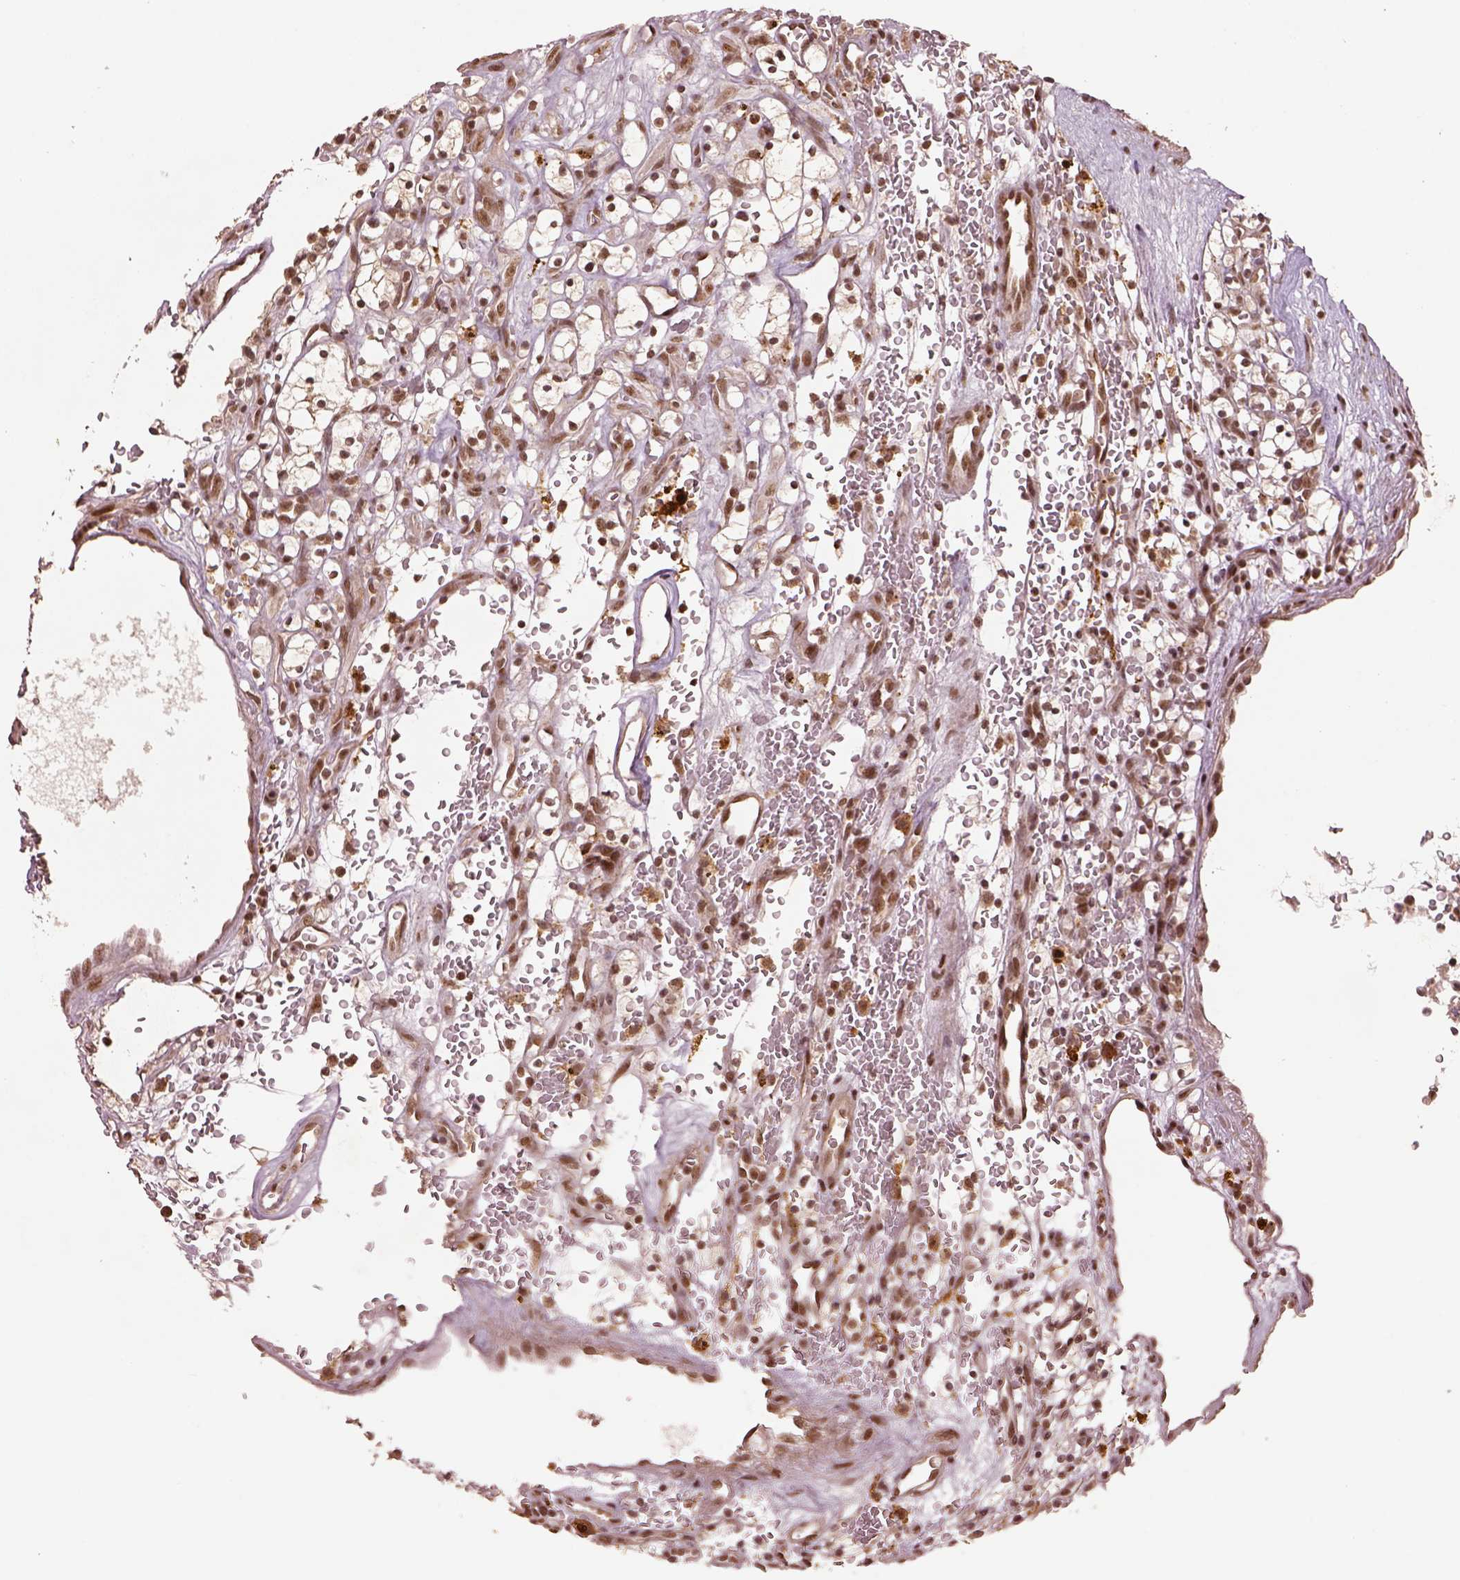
{"staining": {"intensity": "moderate", "quantity": ">75%", "location": "nuclear"}, "tissue": "renal cancer", "cell_type": "Tumor cells", "image_type": "cancer", "snomed": [{"axis": "morphology", "description": "Adenocarcinoma, NOS"}, {"axis": "topography", "description": "Kidney"}], "caption": "Immunohistochemistry (IHC) image of renal cancer stained for a protein (brown), which demonstrates medium levels of moderate nuclear positivity in approximately >75% of tumor cells.", "gene": "BRD9", "patient": {"sex": "female", "age": 64}}